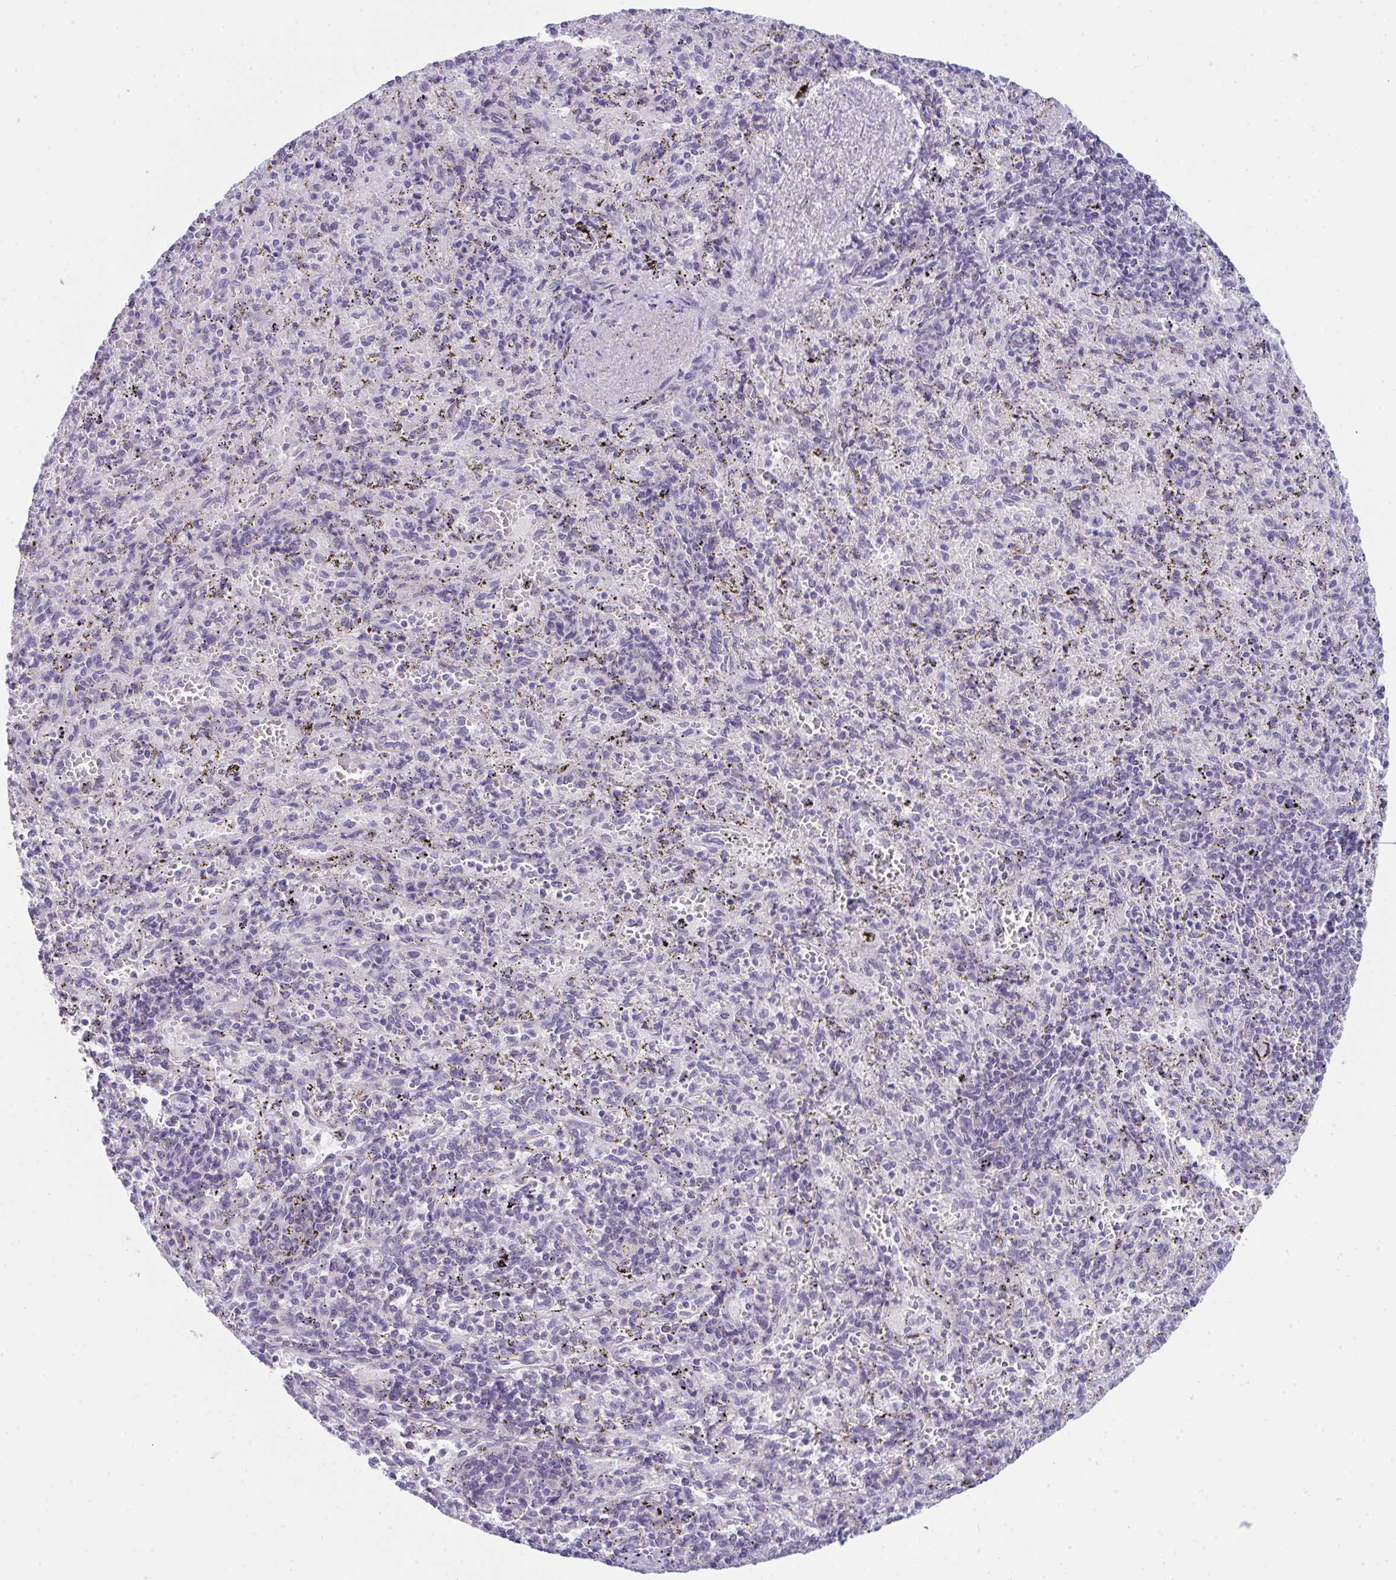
{"staining": {"intensity": "negative", "quantity": "none", "location": "none"}, "tissue": "spleen", "cell_type": "Cells in red pulp", "image_type": "normal", "snomed": [{"axis": "morphology", "description": "Normal tissue, NOS"}, {"axis": "topography", "description": "Spleen"}], "caption": "Human spleen stained for a protein using immunohistochemistry exhibits no staining in cells in red pulp.", "gene": "CDK13", "patient": {"sex": "male", "age": 57}}